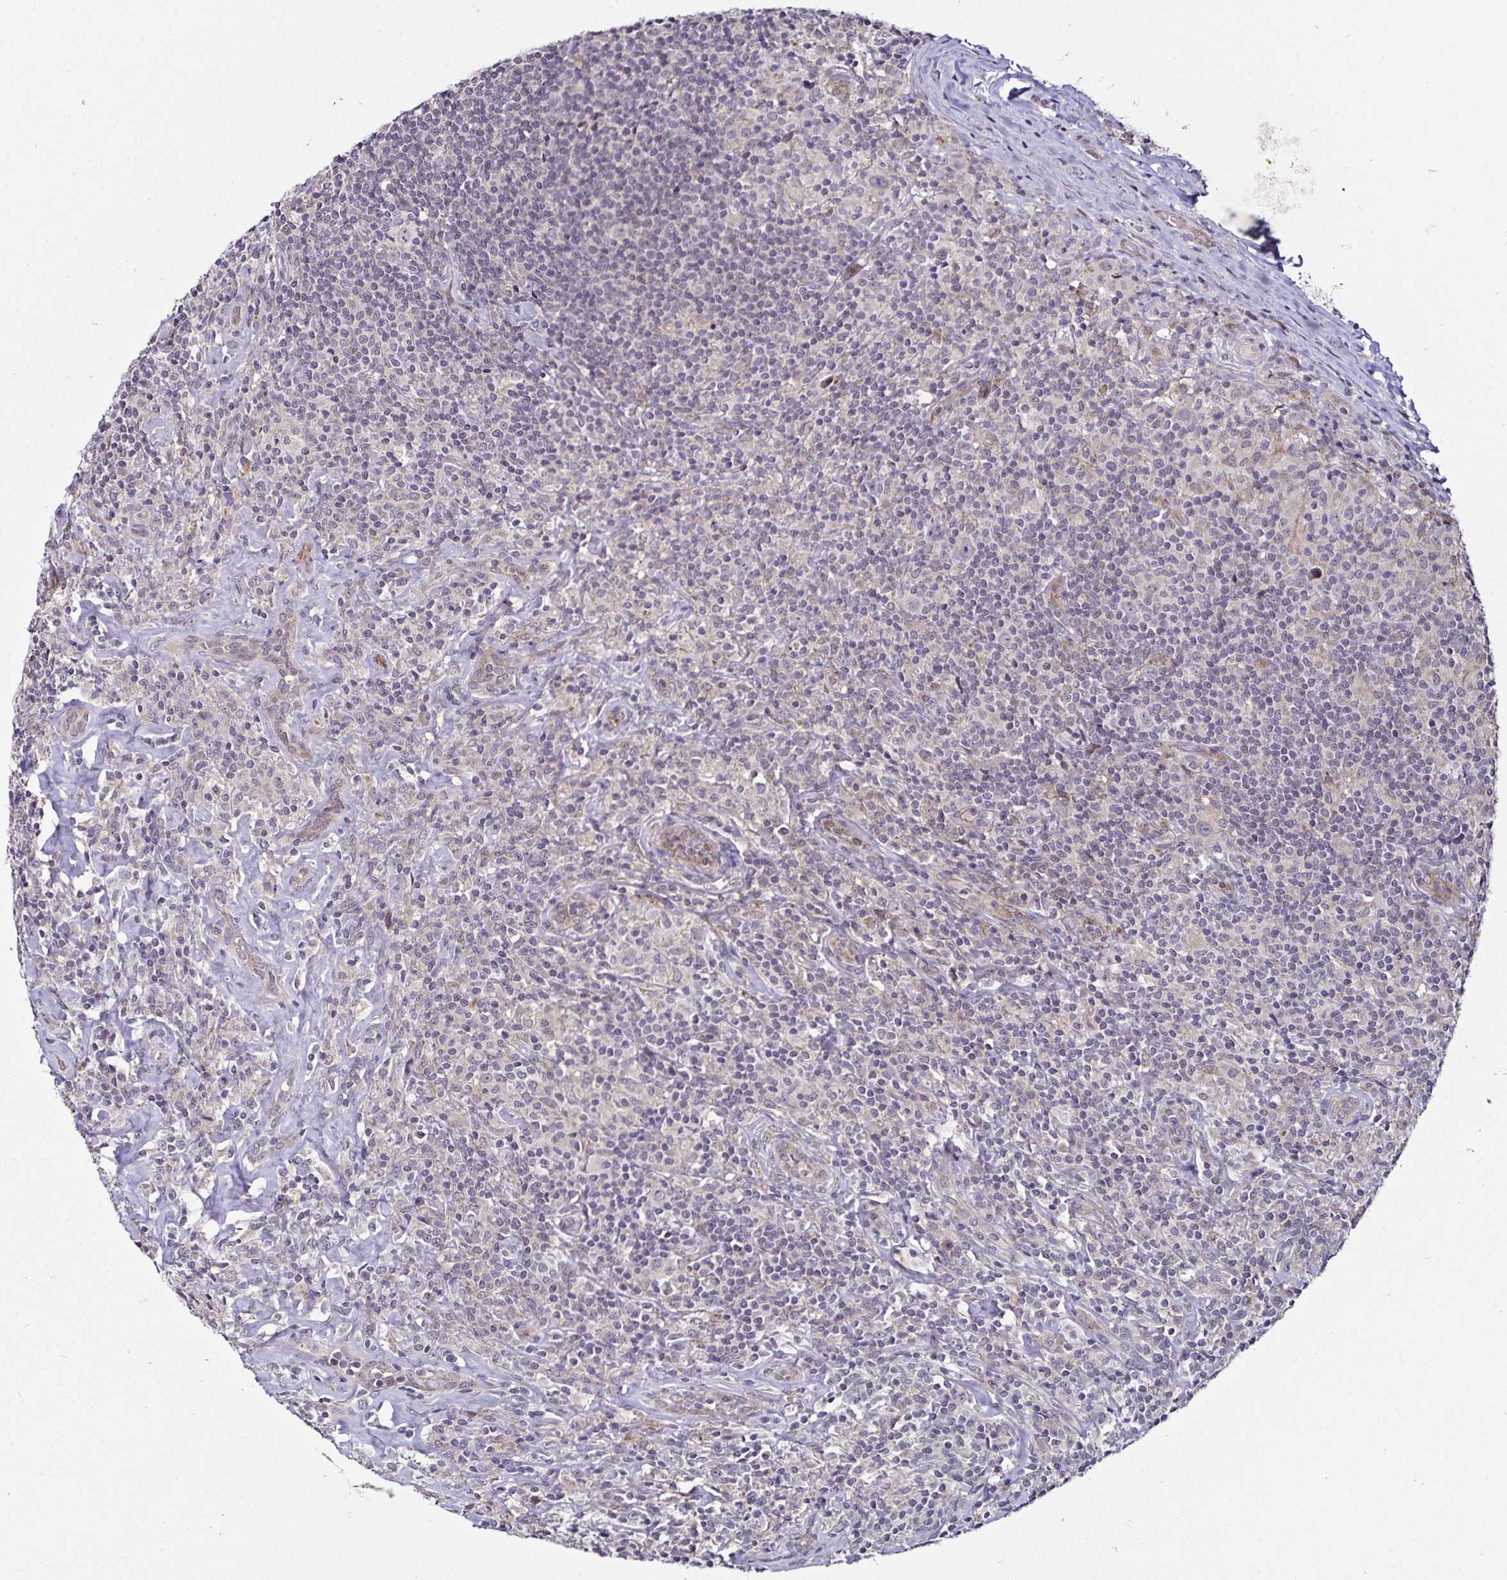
{"staining": {"intensity": "negative", "quantity": "none", "location": "none"}, "tissue": "lymphoma", "cell_type": "Tumor cells", "image_type": "cancer", "snomed": [{"axis": "morphology", "description": "Hodgkin's disease, NOS"}, {"axis": "morphology", "description": "Hodgkin's lymphoma, nodular sclerosis"}, {"axis": "topography", "description": "Lymph node"}], "caption": "DAB immunohistochemical staining of human lymphoma shows no significant staining in tumor cells.", "gene": "ACSL5", "patient": {"sex": "female", "age": 10}}